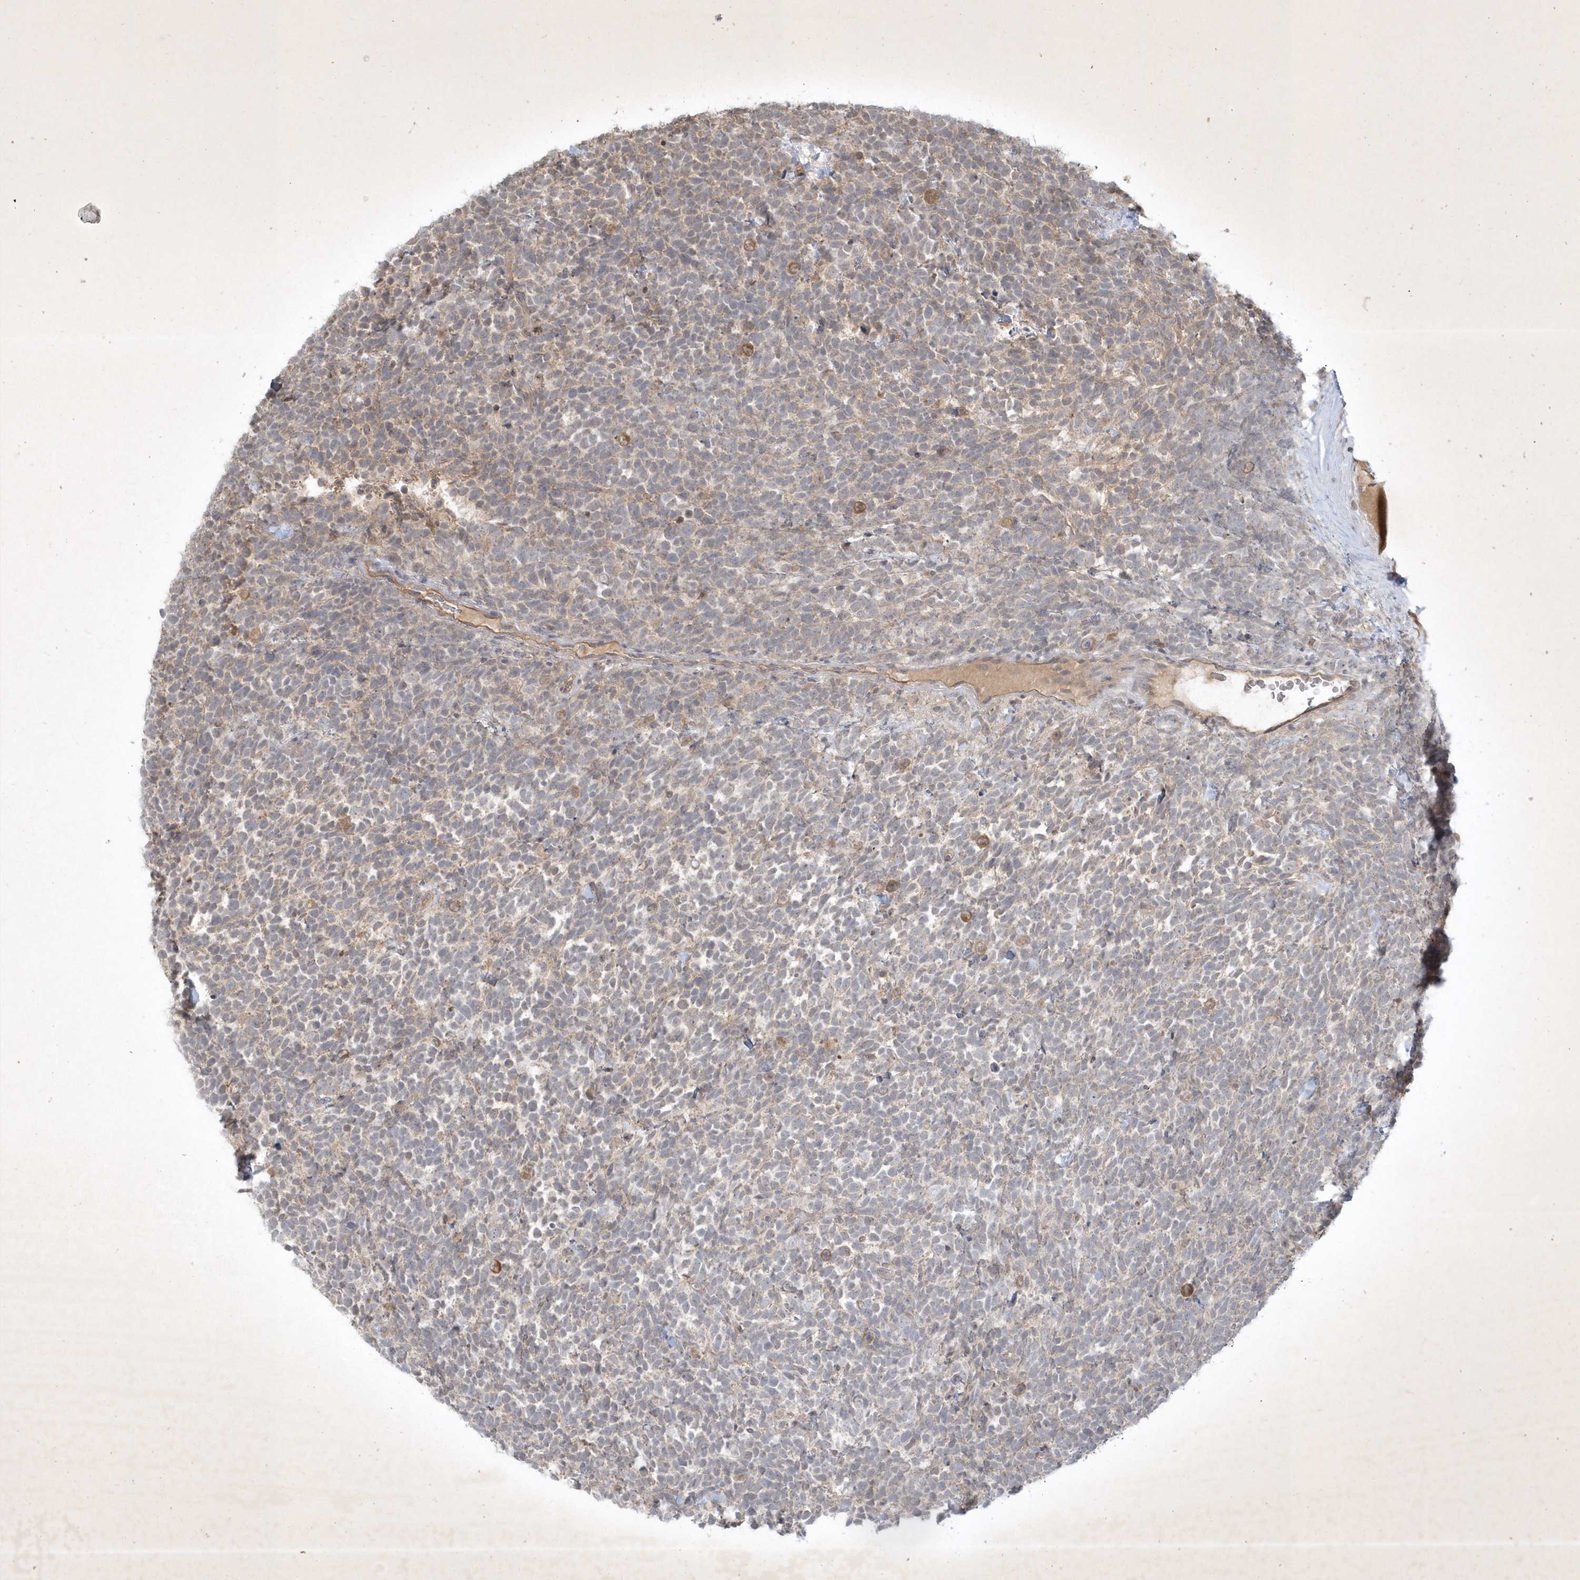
{"staining": {"intensity": "weak", "quantity": "25%-75%", "location": "cytoplasmic/membranous"}, "tissue": "urothelial cancer", "cell_type": "Tumor cells", "image_type": "cancer", "snomed": [{"axis": "morphology", "description": "Urothelial carcinoma, High grade"}, {"axis": "topography", "description": "Urinary bladder"}], "caption": "Human urothelial carcinoma (high-grade) stained for a protein (brown) exhibits weak cytoplasmic/membranous positive positivity in about 25%-75% of tumor cells.", "gene": "BOD1", "patient": {"sex": "female", "age": 82}}